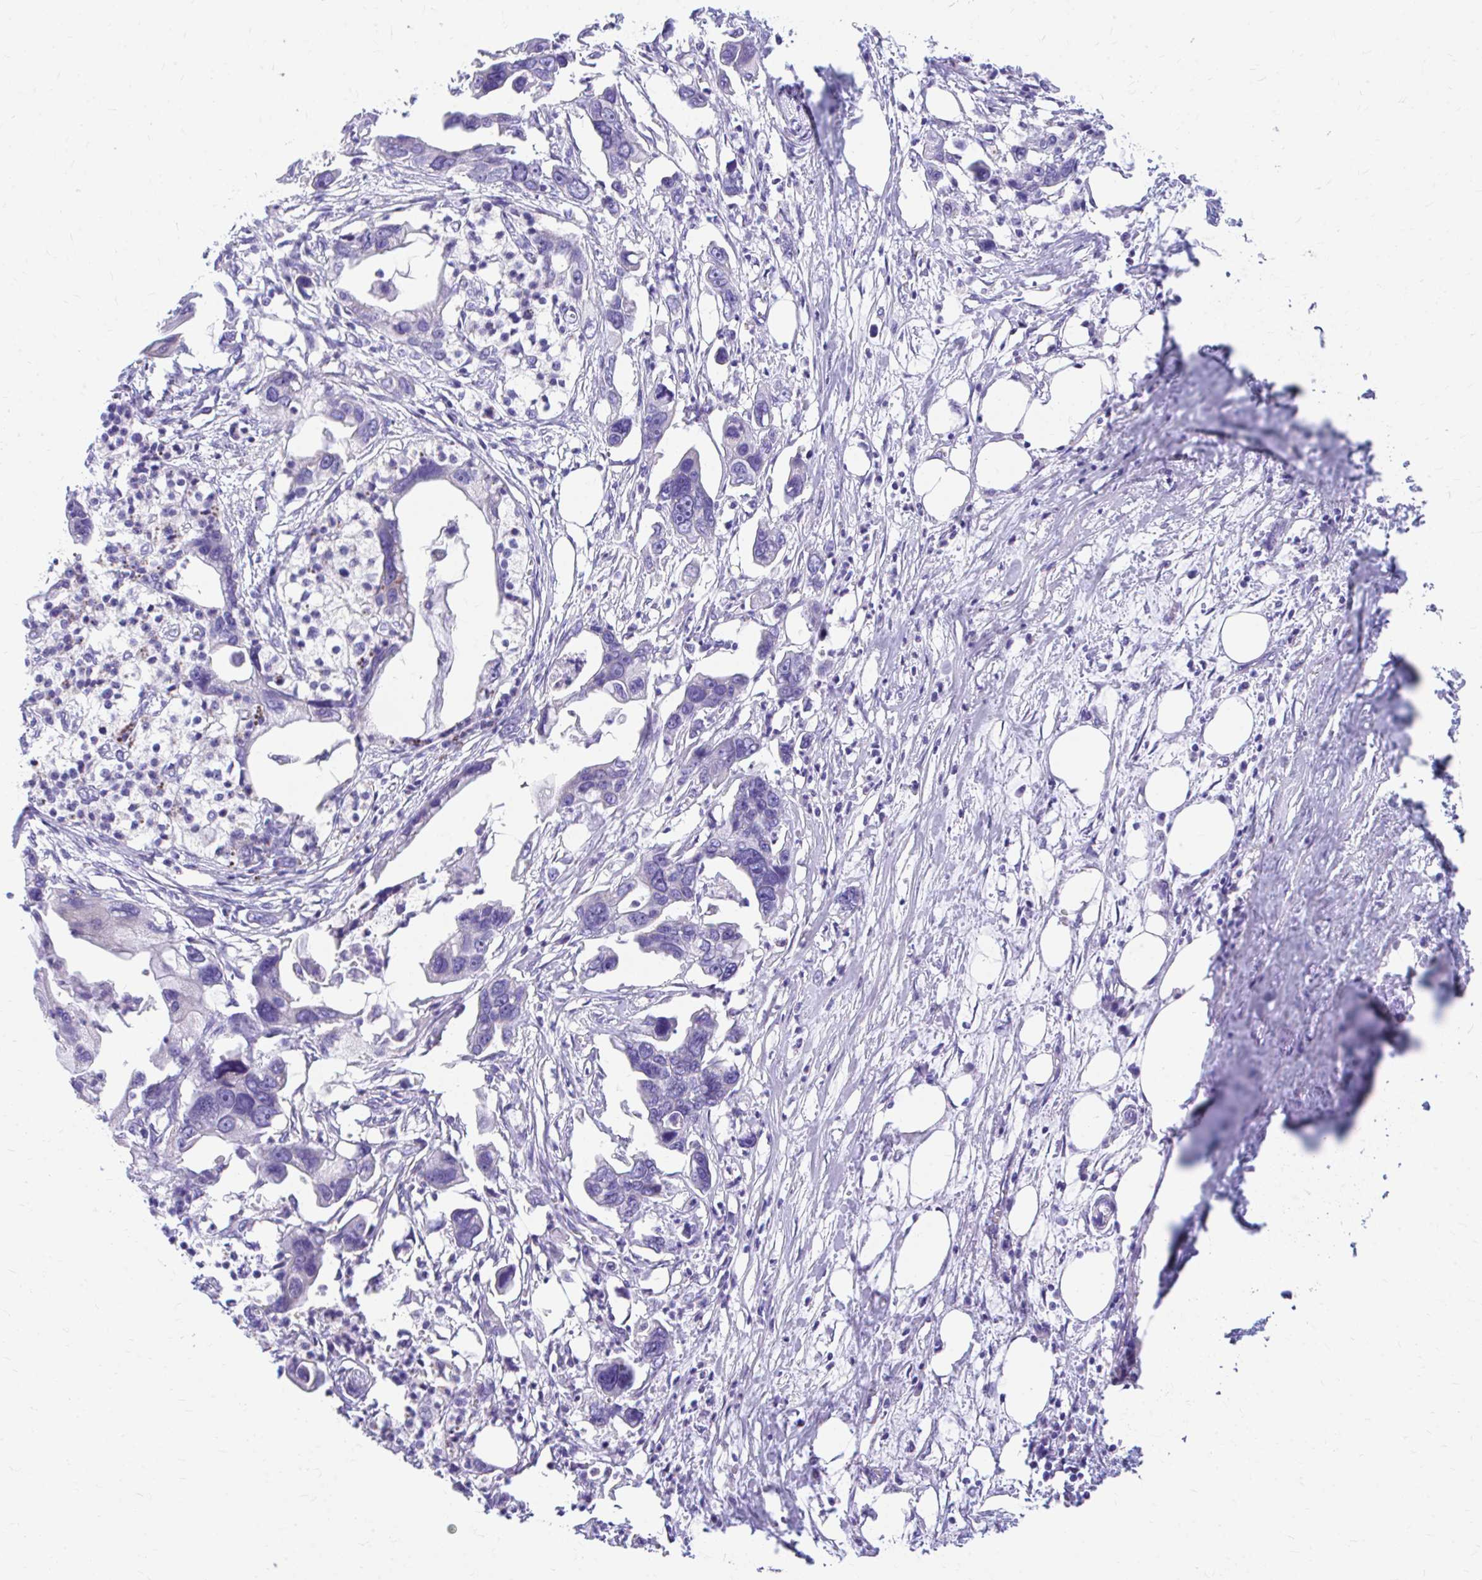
{"staining": {"intensity": "negative", "quantity": "none", "location": "none"}, "tissue": "pancreatic cancer", "cell_type": "Tumor cells", "image_type": "cancer", "snomed": [{"axis": "morphology", "description": "Adenocarcinoma, NOS"}, {"axis": "topography", "description": "Pancreas"}], "caption": "Tumor cells are negative for protein expression in human pancreatic adenocarcinoma.", "gene": "KRIT1", "patient": {"sex": "female", "age": 83}}